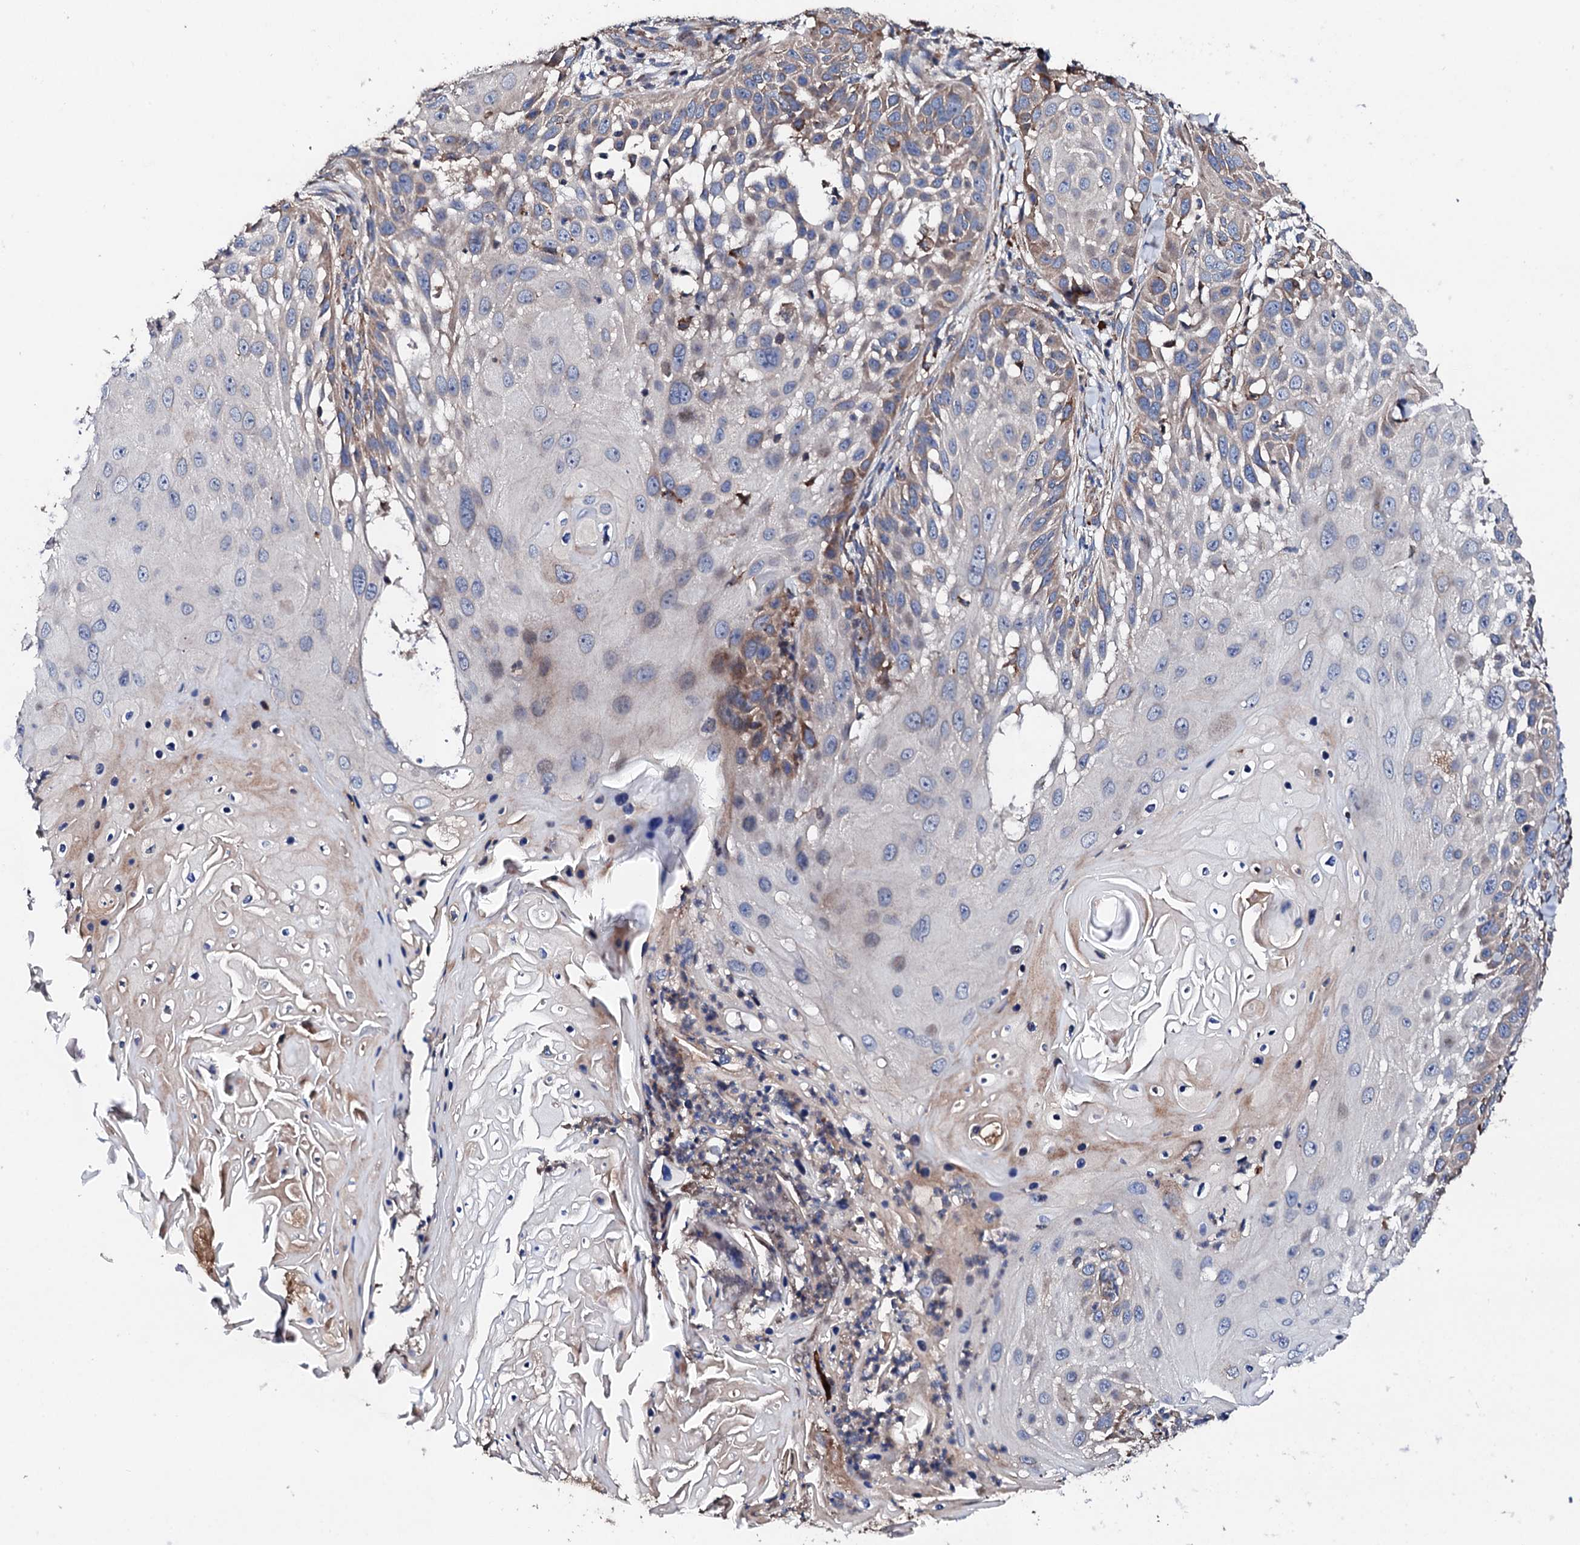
{"staining": {"intensity": "moderate", "quantity": "<25%", "location": "cytoplasmic/membranous"}, "tissue": "skin cancer", "cell_type": "Tumor cells", "image_type": "cancer", "snomed": [{"axis": "morphology", "description": "Squamous cell carcinoma, NOS"}, {"axis": "topography", "description": "Skin"}], "caption": "A brown stain shows moderate cytoplasmic/membranous expression of a protein in skin cancer tumor cells.", "gene": "LIPT2", "patient": {"sex": "female", "age": 44}}